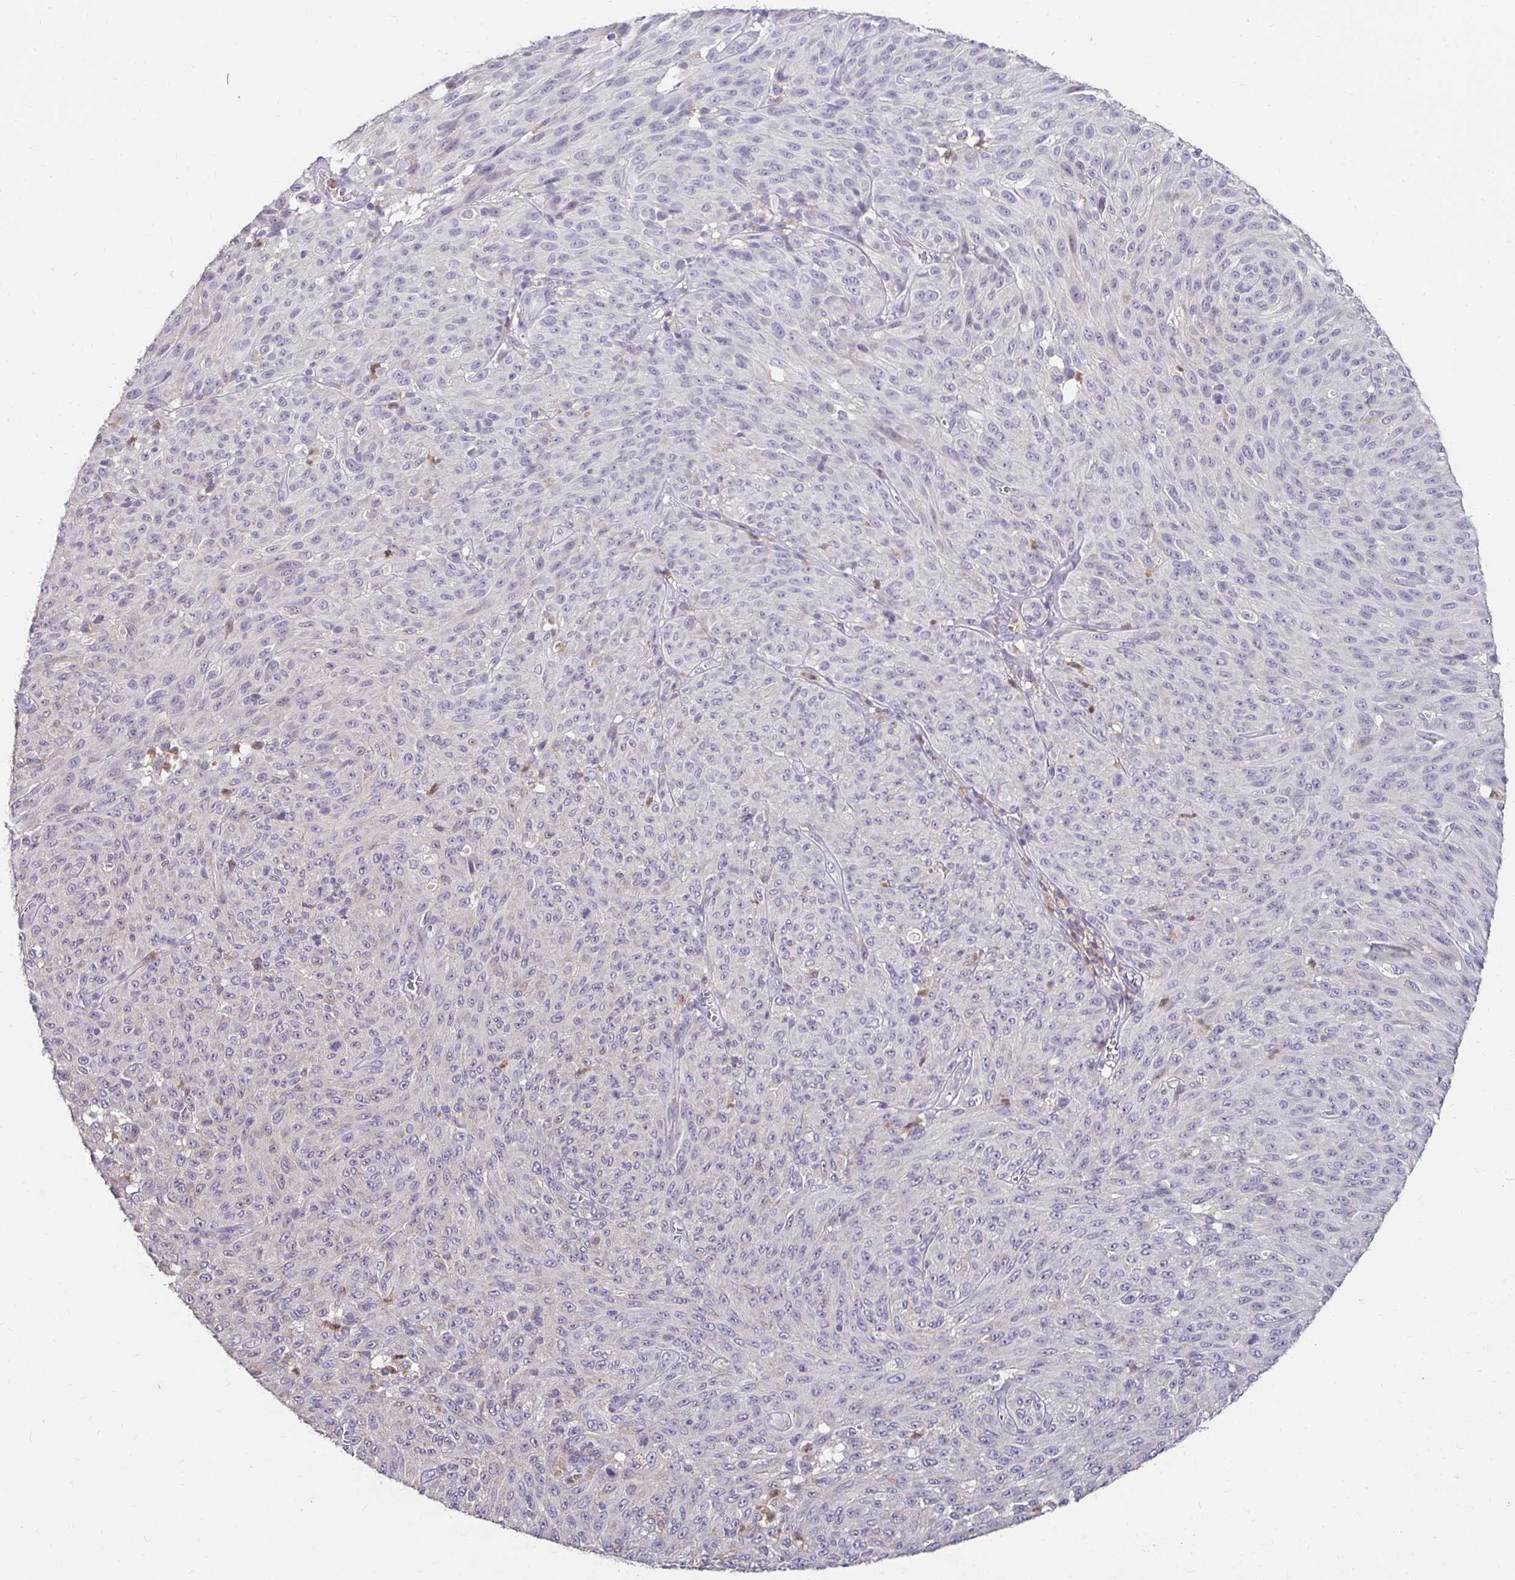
{"staining": {"intensity": "negative", "quantity": "none", "location": "none"}, "tissue": "melanoma", "cell_type": "Tumor cells", "image_type": "cancer", "snomed": [{"axis": "morphology", "description": "Malignant melanoma, NOS"}, {"axis": "topography", "description": "Skin"}], "caption": "Melanoma was stained to show a protein in brown. There is no significant positivity in tumor cells. (DAB (3,3'-diaminobenzidine) immunohistochemistry visualized using brightfield microscopy, high magnification).", "gene": "GK2", "patient": {"sex": "male", "age": 85}}